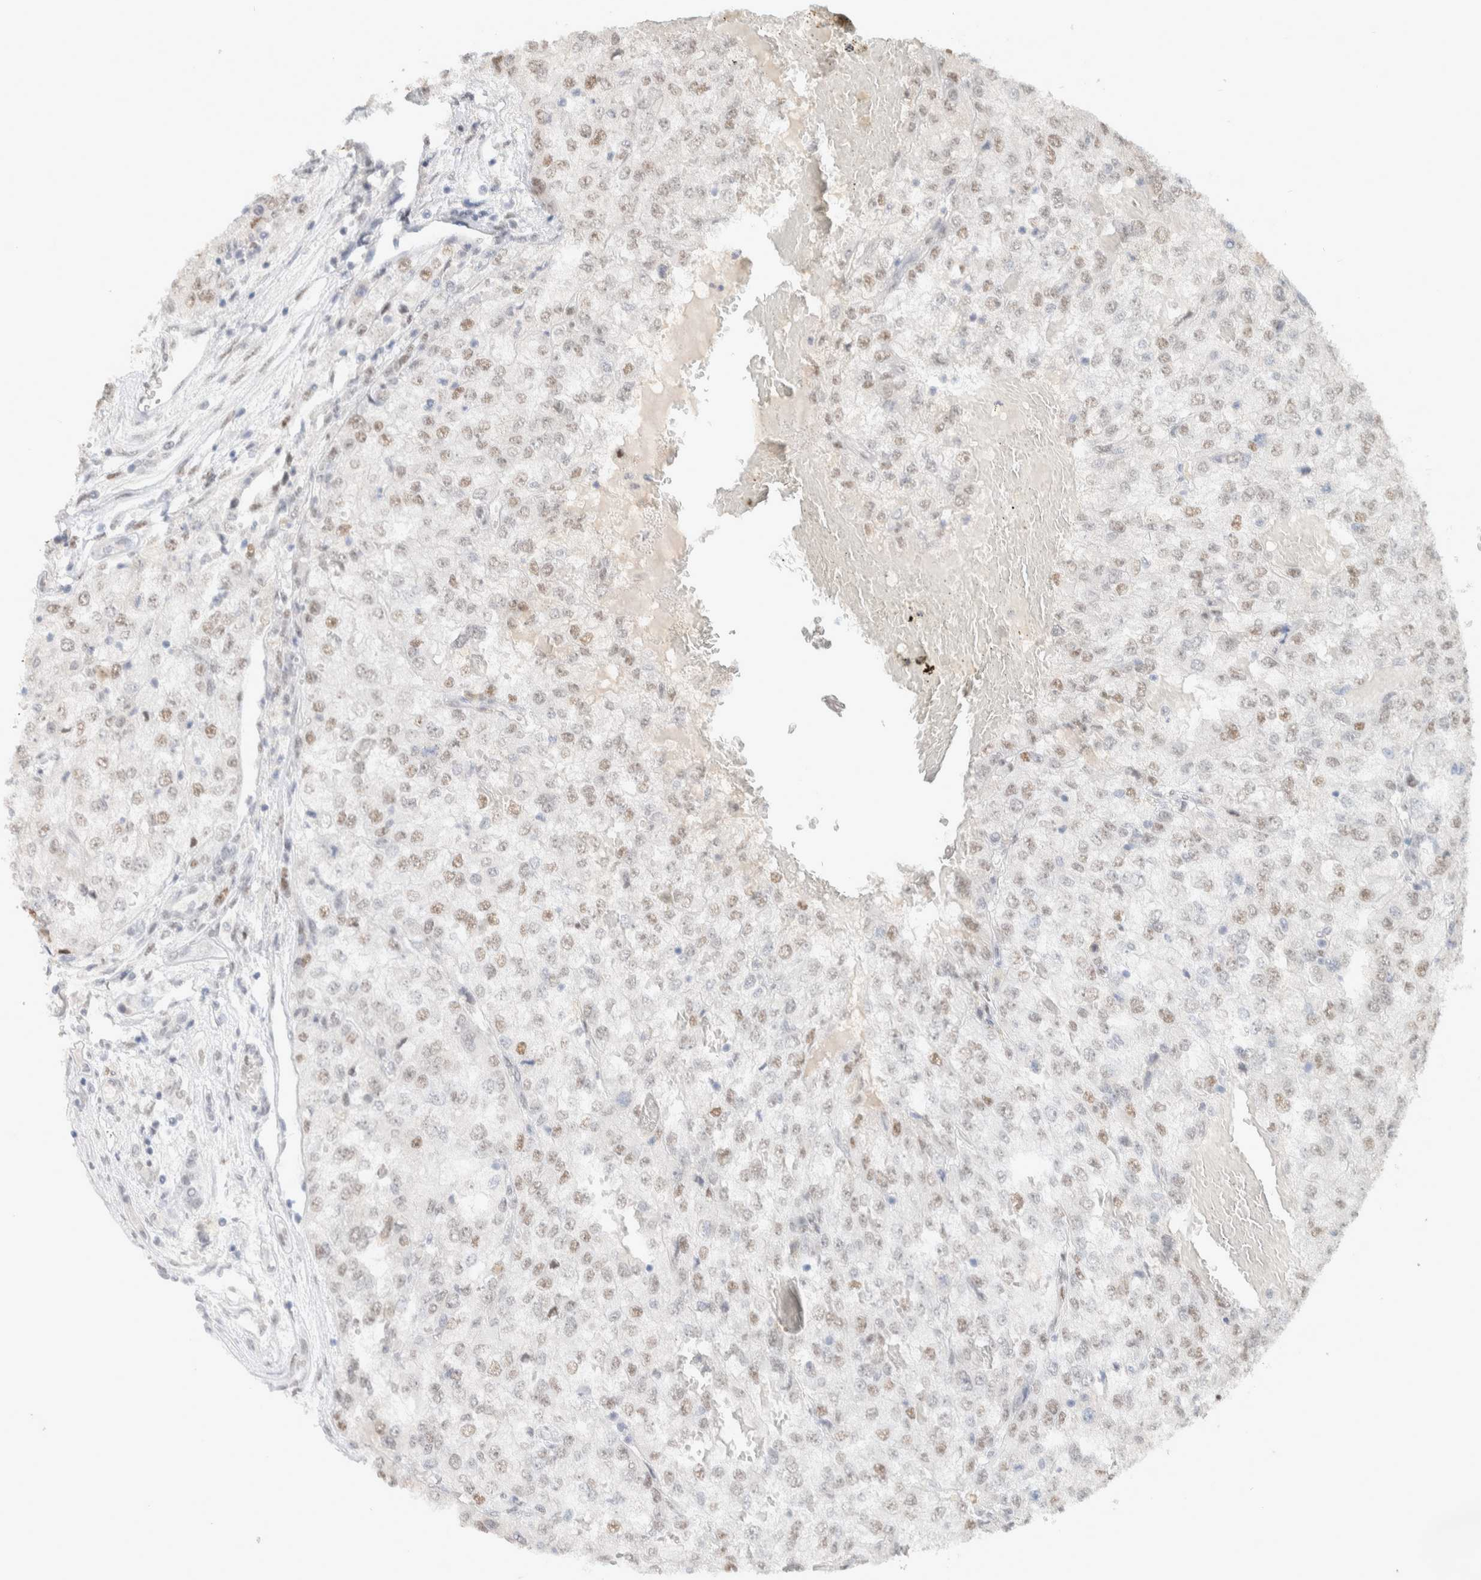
{"staining": {"intensity": "weak", "quantity": "25%-75%", "location": "nuclear"}, "tissue": "renal cancer", "cell_type": "Tumor cells", "image_type": "cancer", "snomed": [{"axis": "morphology", "description": "Adenocarcinoma, NOS"}, {"axis": "topography", "description": "Kidney"}], "caption": "A brown stain shows weak nuclear positivity of a protein in renal adenocarcinoma tumor cells.", "gene": "PUS7", "patient": {"sex": "female", "age": 54}}